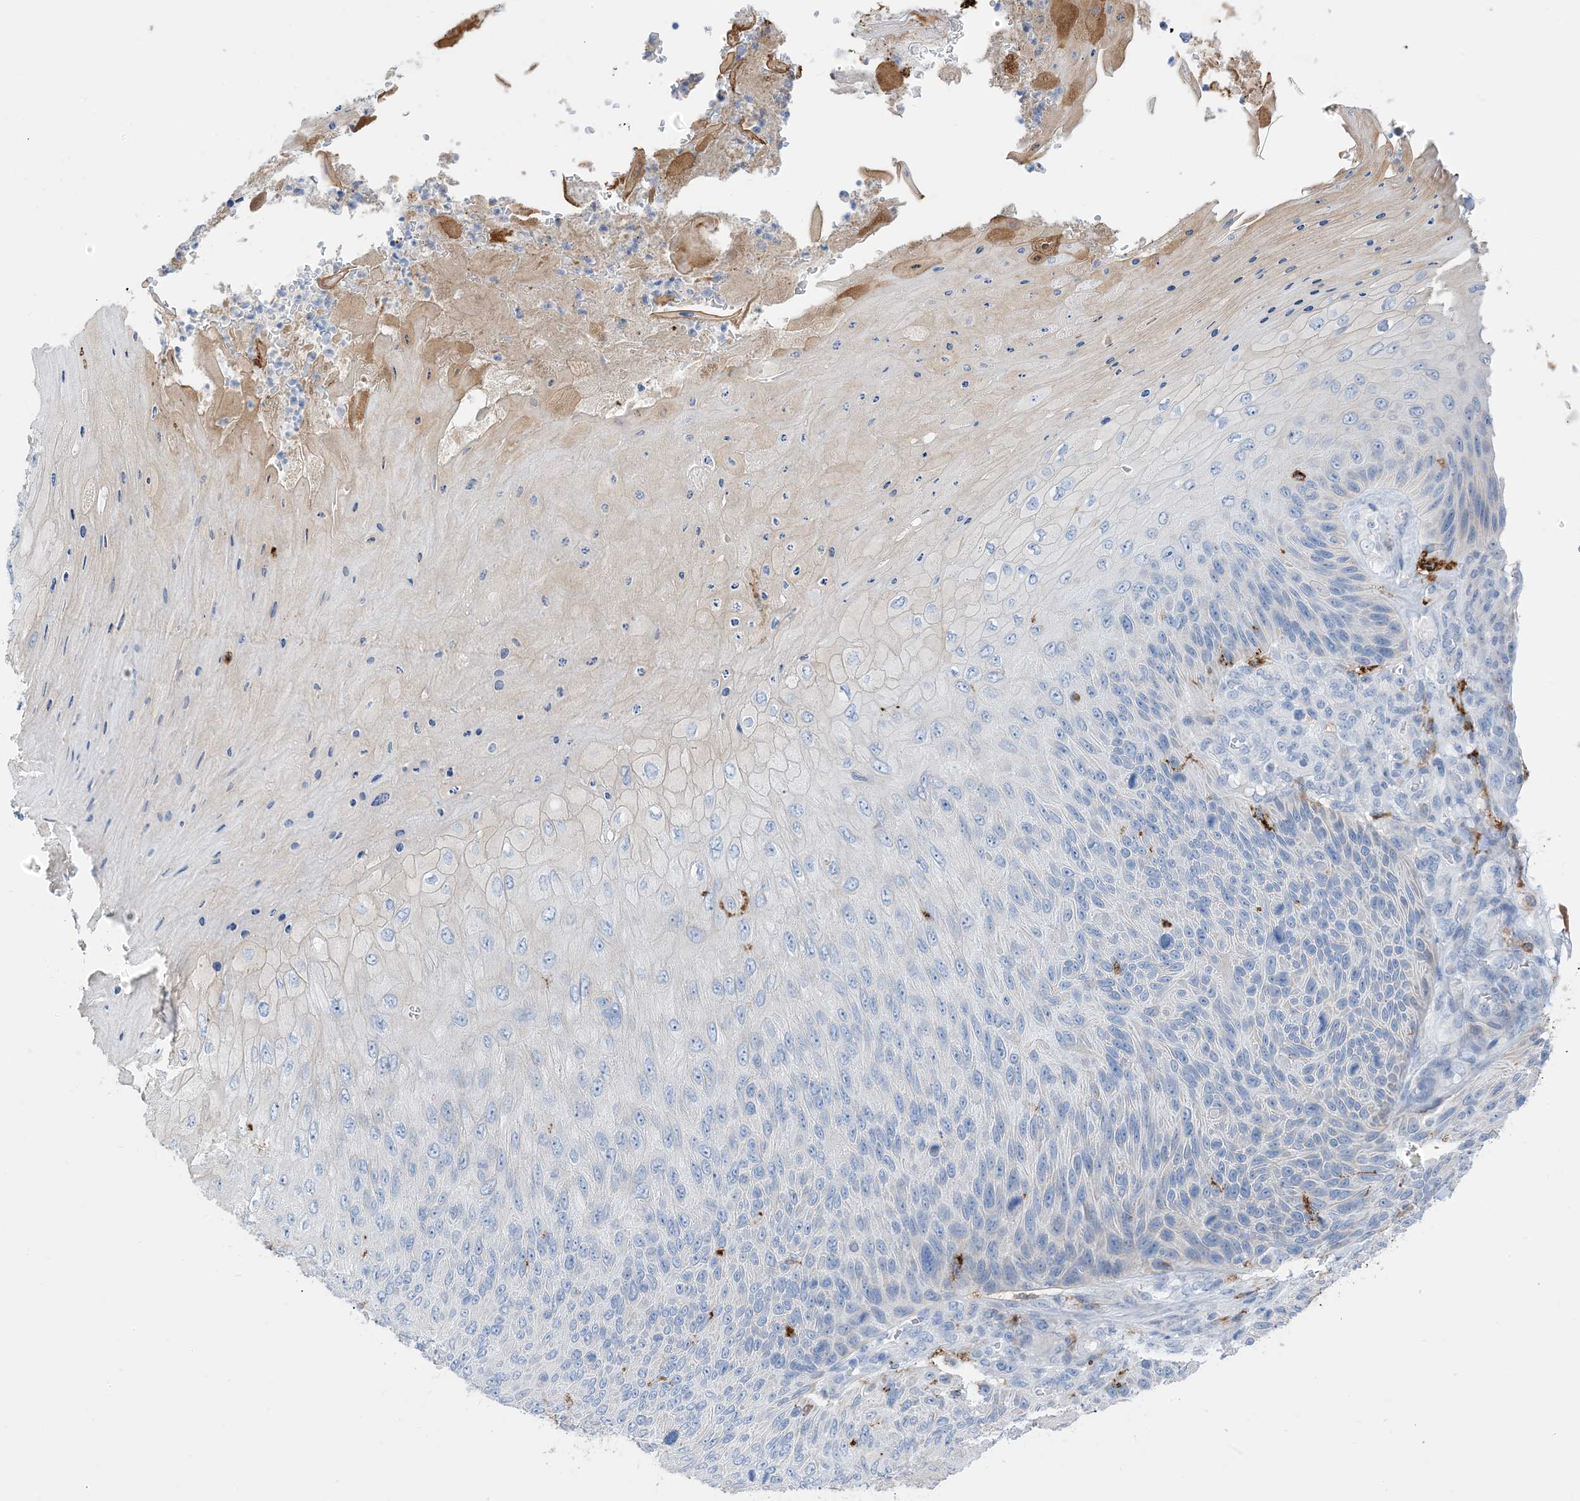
{"staining": {"intensity": "negative", "quantity": "none", "location": "none"}, "tissue": "skin cancer", "cell_type": "Tumor cells", "image_type": "cancer", "snomed": [{"axis": "morphology", "description": "Squamous cell carcinoma, NOS"}, {"axis": "topography", "description": "Skin"}], "caption": "Immunohistochemistry (IHC) of human squamous cell carcinoma (skin) displays no expression in tumor cells.", "gene": "DPH3", "patient": {"sex": "female", "age": 88}}